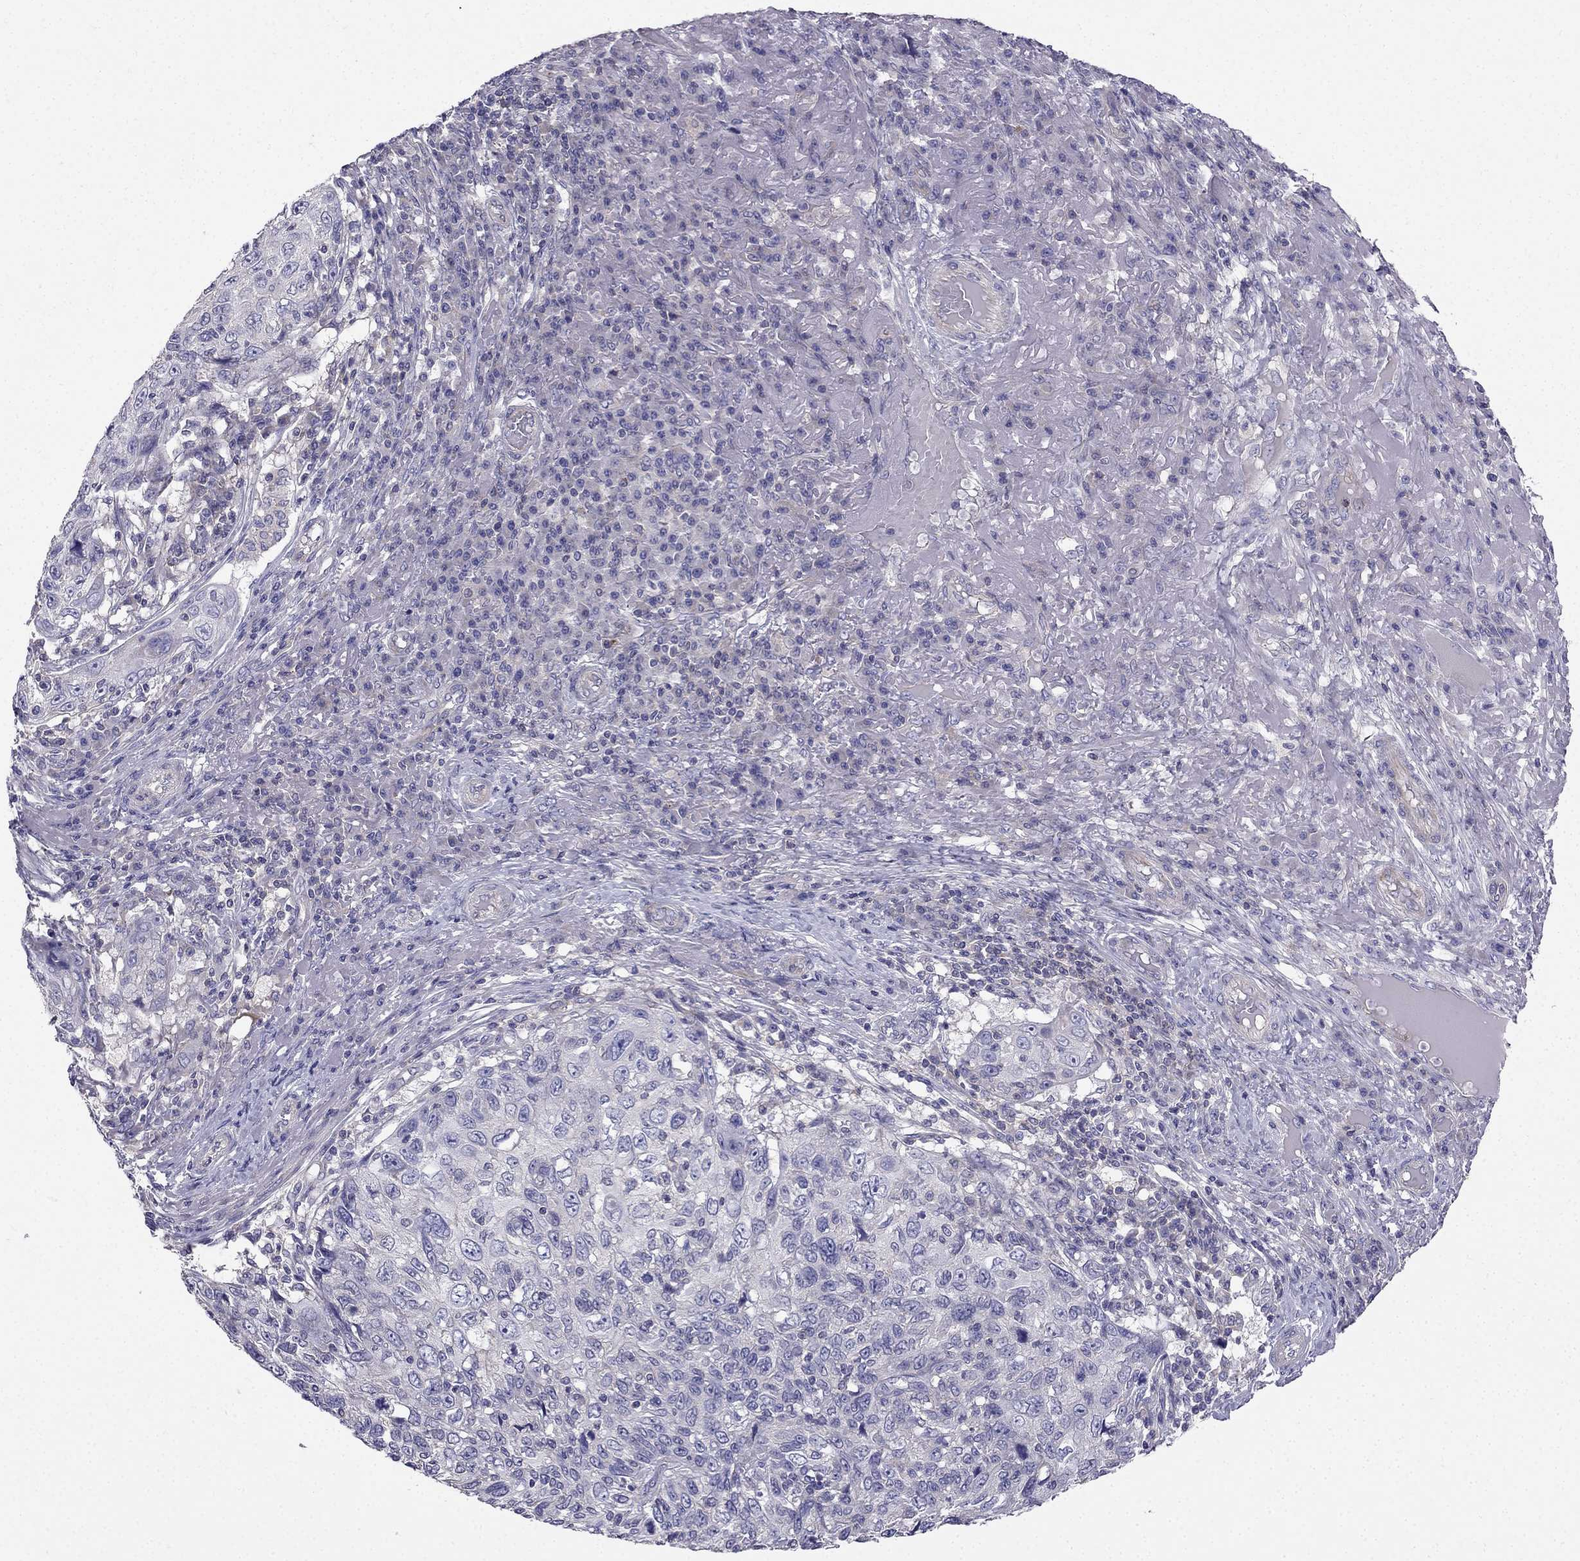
{"staining": {"intensity": "negative", "quantity": "none", "location": "none"}, "tissue": "skin cancer", "cell_type": "Tumor cells", "image_type": "cancer", "snomed": [{"axis": "morphology", "description": "Squamous cell carcinoma, NOS"}, {"axis": "topography", "description": "Skin"}], "caption": "An image of squamous cell carcinoma (skin) stained for a protein demonstrates no brown staining in tumor cells.", "gene": "AS3MT", "patient": {"sex": "male", "age": 92}}